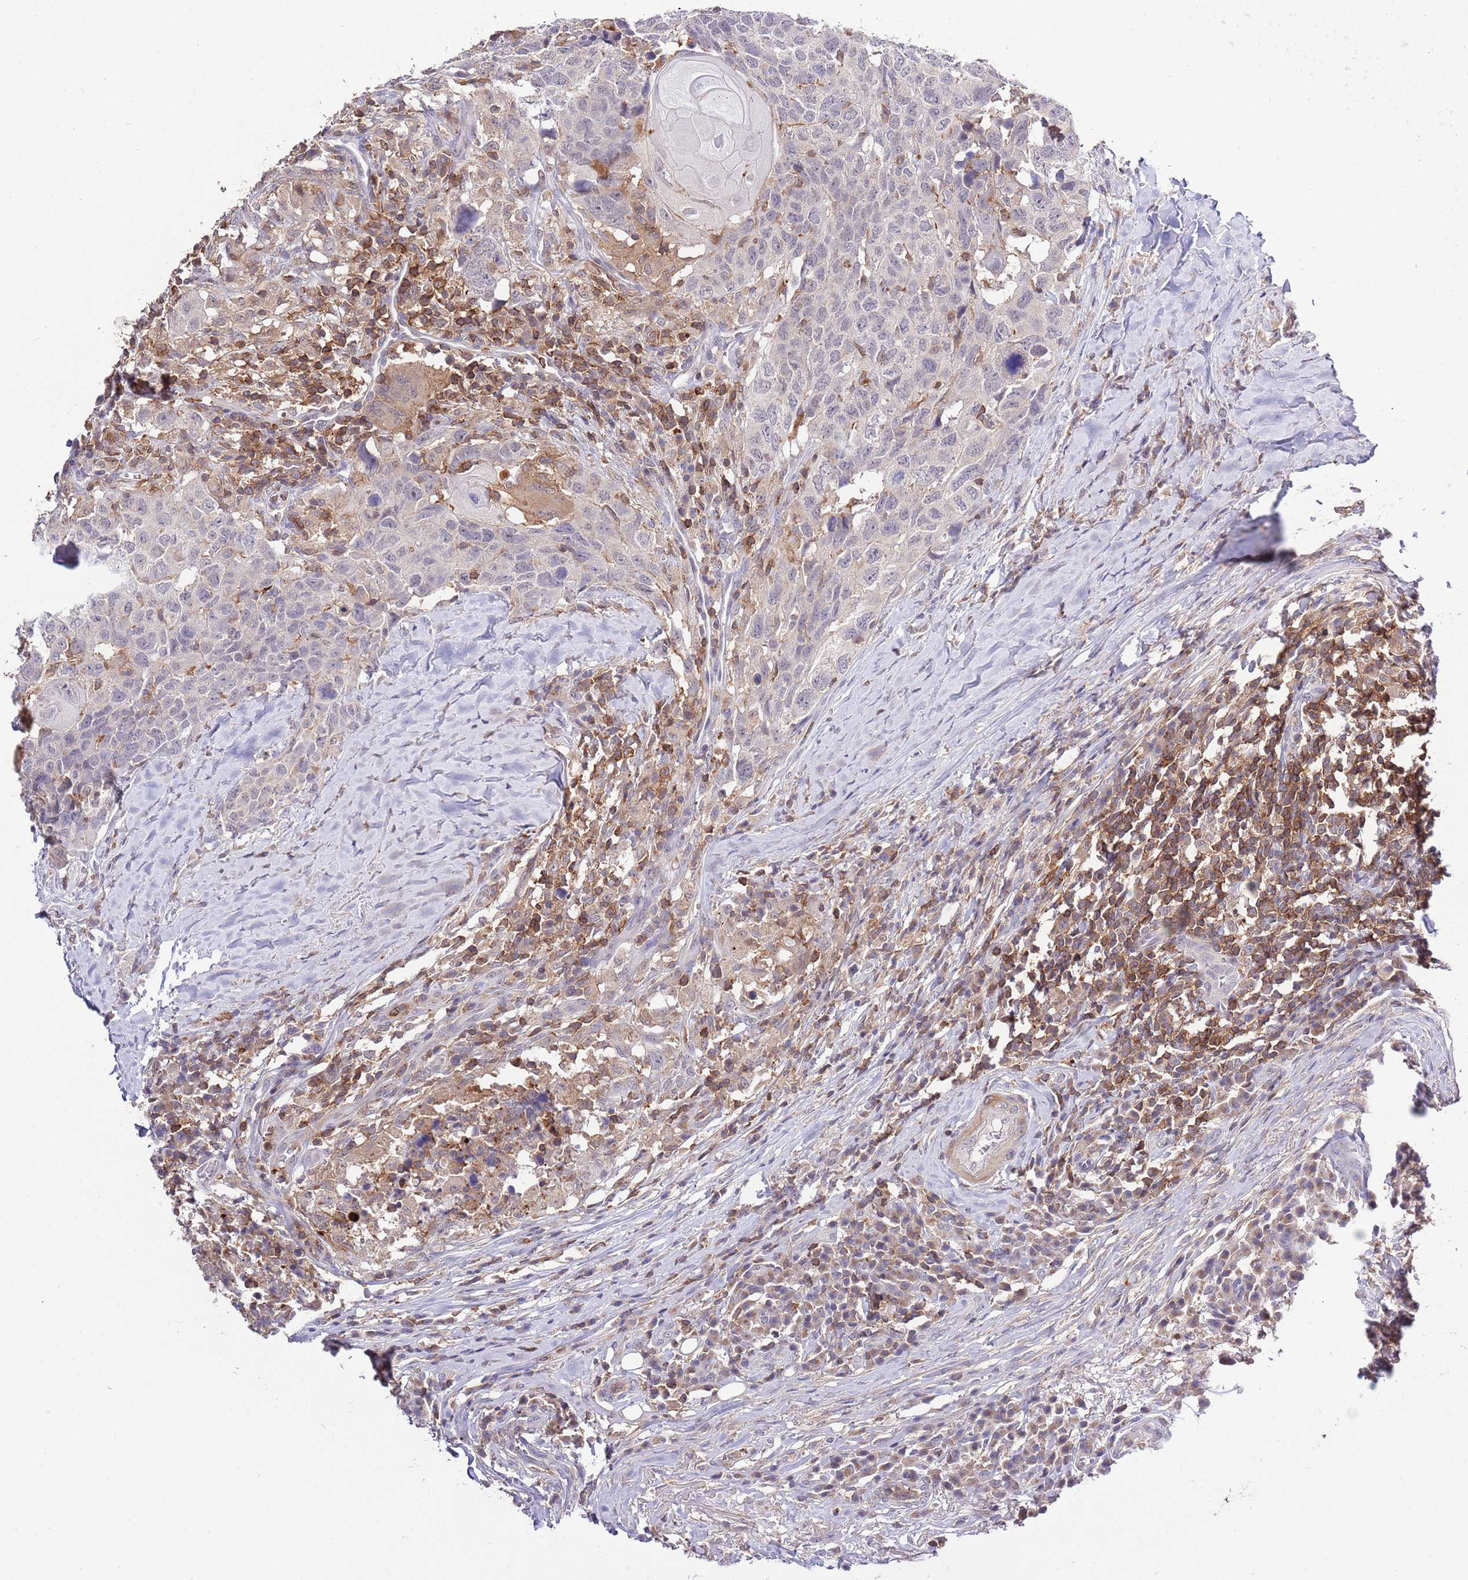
{"staining": {"intensity": "negative", "quantity": "none", "location": "none"}, "tissue": "head and neck cancer", "cell_type": "Tumor cells", "image_type": "cancer", "snomed": [{"axis": "morphology", "description": "Normal tissue, NOS"}, {"axis": "morphology", "description": "Squamous cell carcinoma, NOS"}, {"axis": "topography", "description": "Skeletal muscle"}, {"axis": "topography", "description": "Vascular tissue"}, {"axis": "topography", "description": "Peripheral nerve tissue"}, {"axis": "topography", "description": "Head-Neck"}], "caption": "Immunohistochemical staining of squamous cell carcinoma (head and neck) displays no significant expression in tumor cells. Nuclei are stained in blue.", "gene": "EFHD1", "patient": {"sex": "male", "age": 66}}